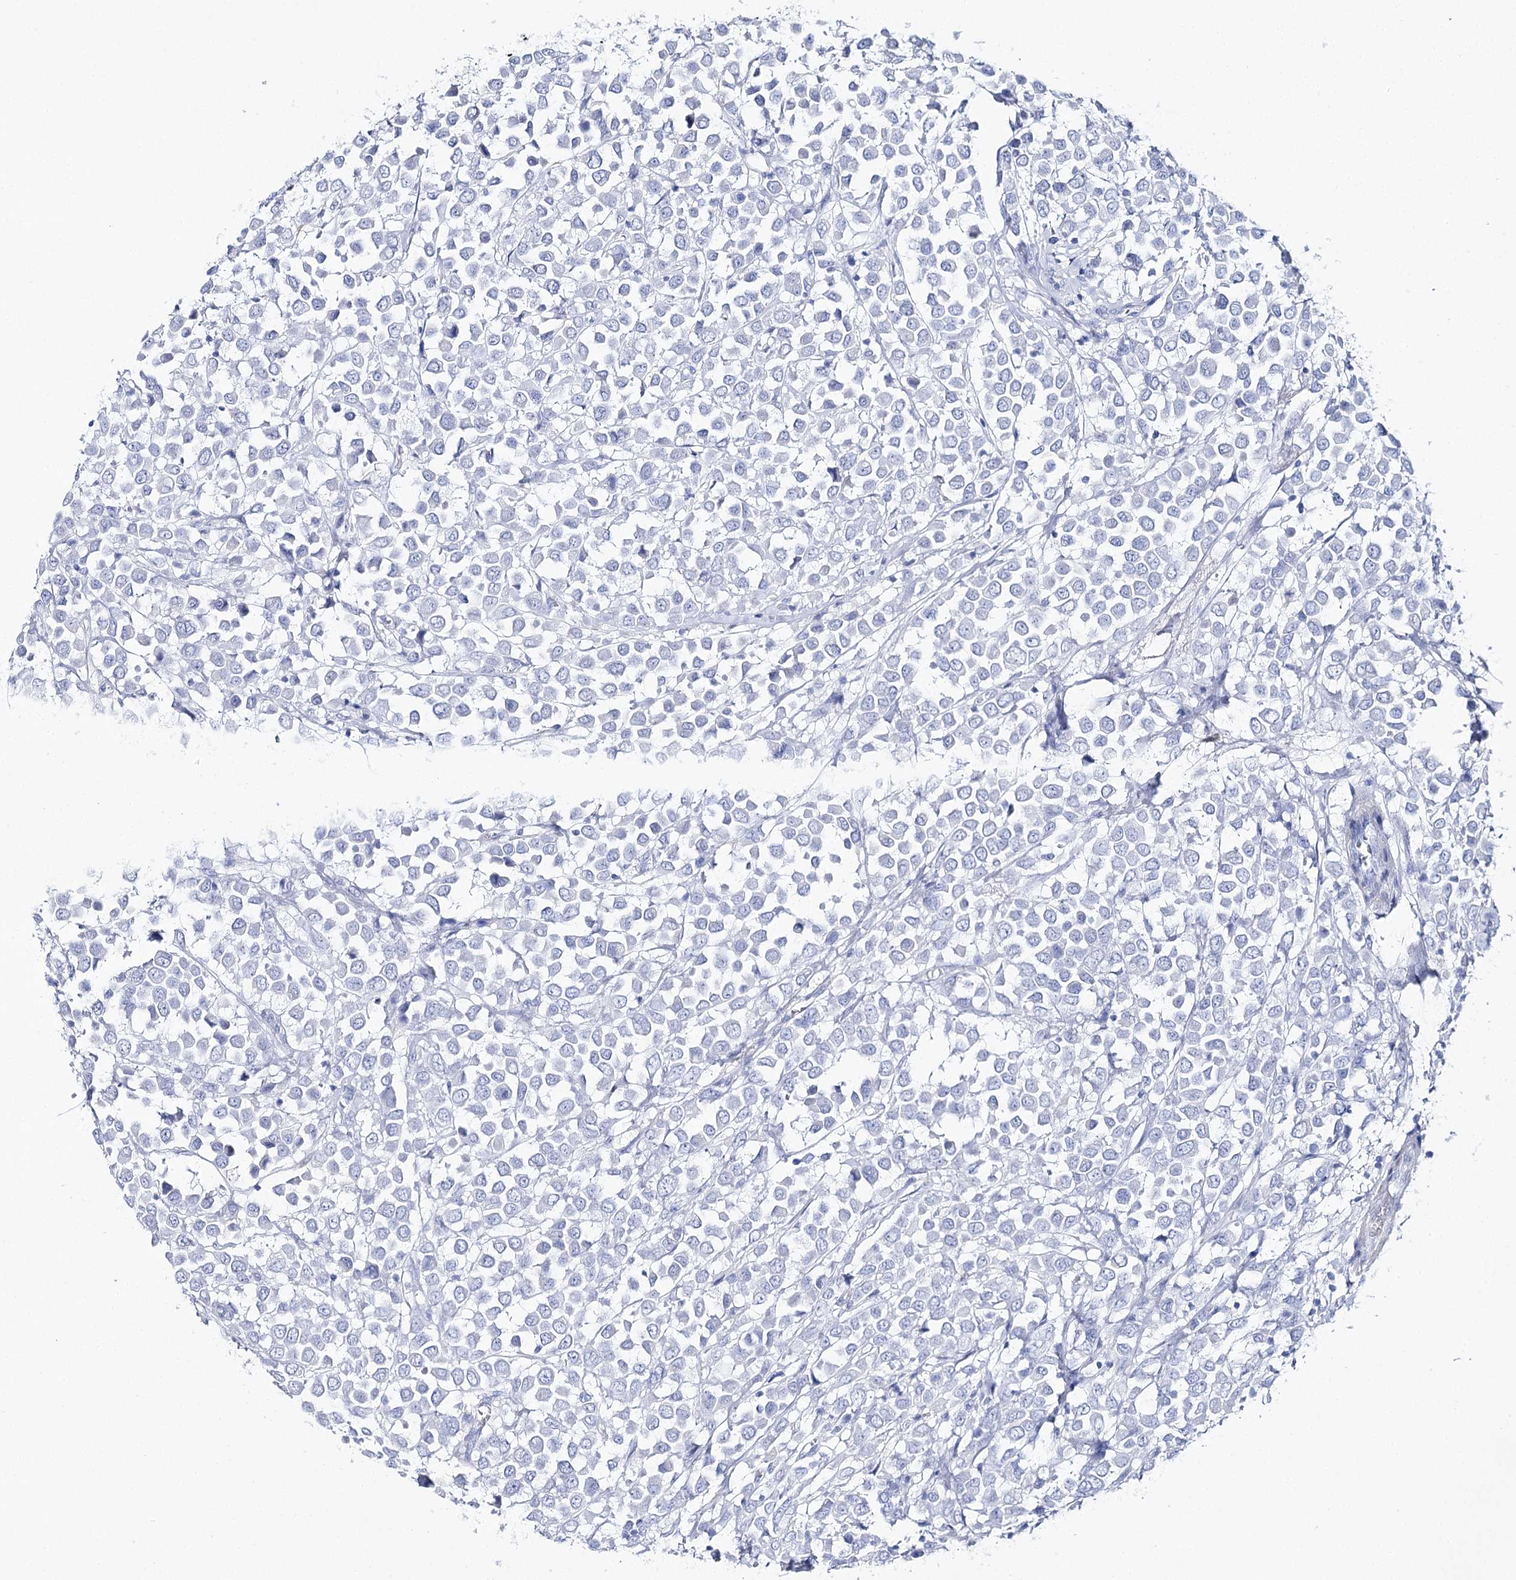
{"staining": {"intensity": "negative", "quantity": "none", "location": "none"}, "tissue": "breast cancer", "cell_type": "Tumor cells", "image_type": "cancer", "snomed": [{"axis": "morphology", "description": "Duct carcinoma"}, {"axis": "topography", "description": "Breast"}], "caption": "IHC of human breast intraductal carcinoma reveals no positivity in tumor cells. (DAB immunohistochemistry (IHC), high magnification).", "gene": "CSN3", "patient": {"sex": "female", "age": 61}}